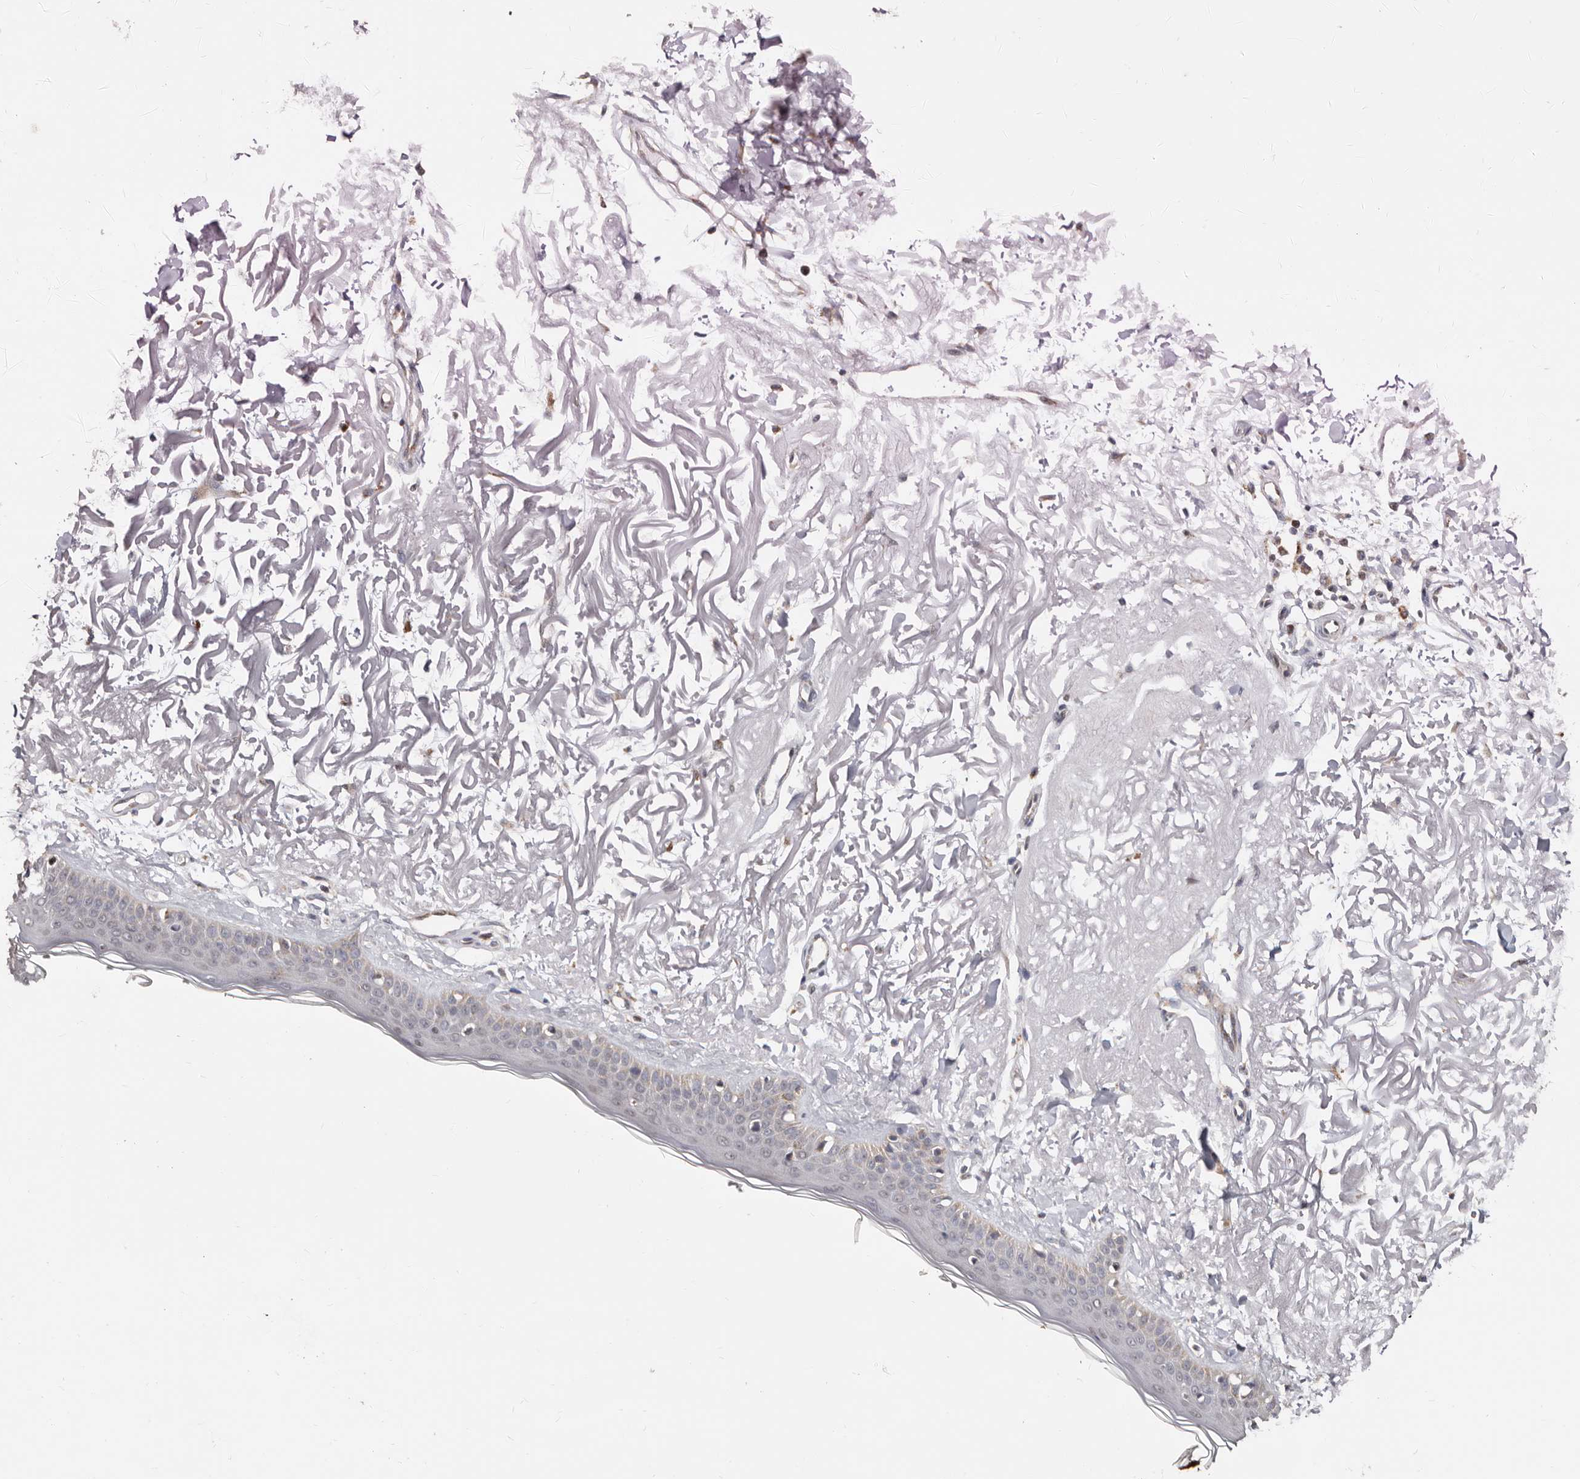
{"staining": {"intensity": "negative", "quantity": "none", "location": "none"}, "tissue": "skin", "cell_type": "Fibroblasts", "image_type": "normal", "snomed": [{"axis": "morphology", "description": "Normal tissue, NOS"}, {"axis": "topography", "description": "Skin"}, {"axis": "topography", "description": "Skeletal muscle"}], "caption": "Immunohistochemical staining of benign human skin displays no significant staining in fibroblasts.", "gene": "MRPL18", "patient": {"sex": "male", "age": 83}}